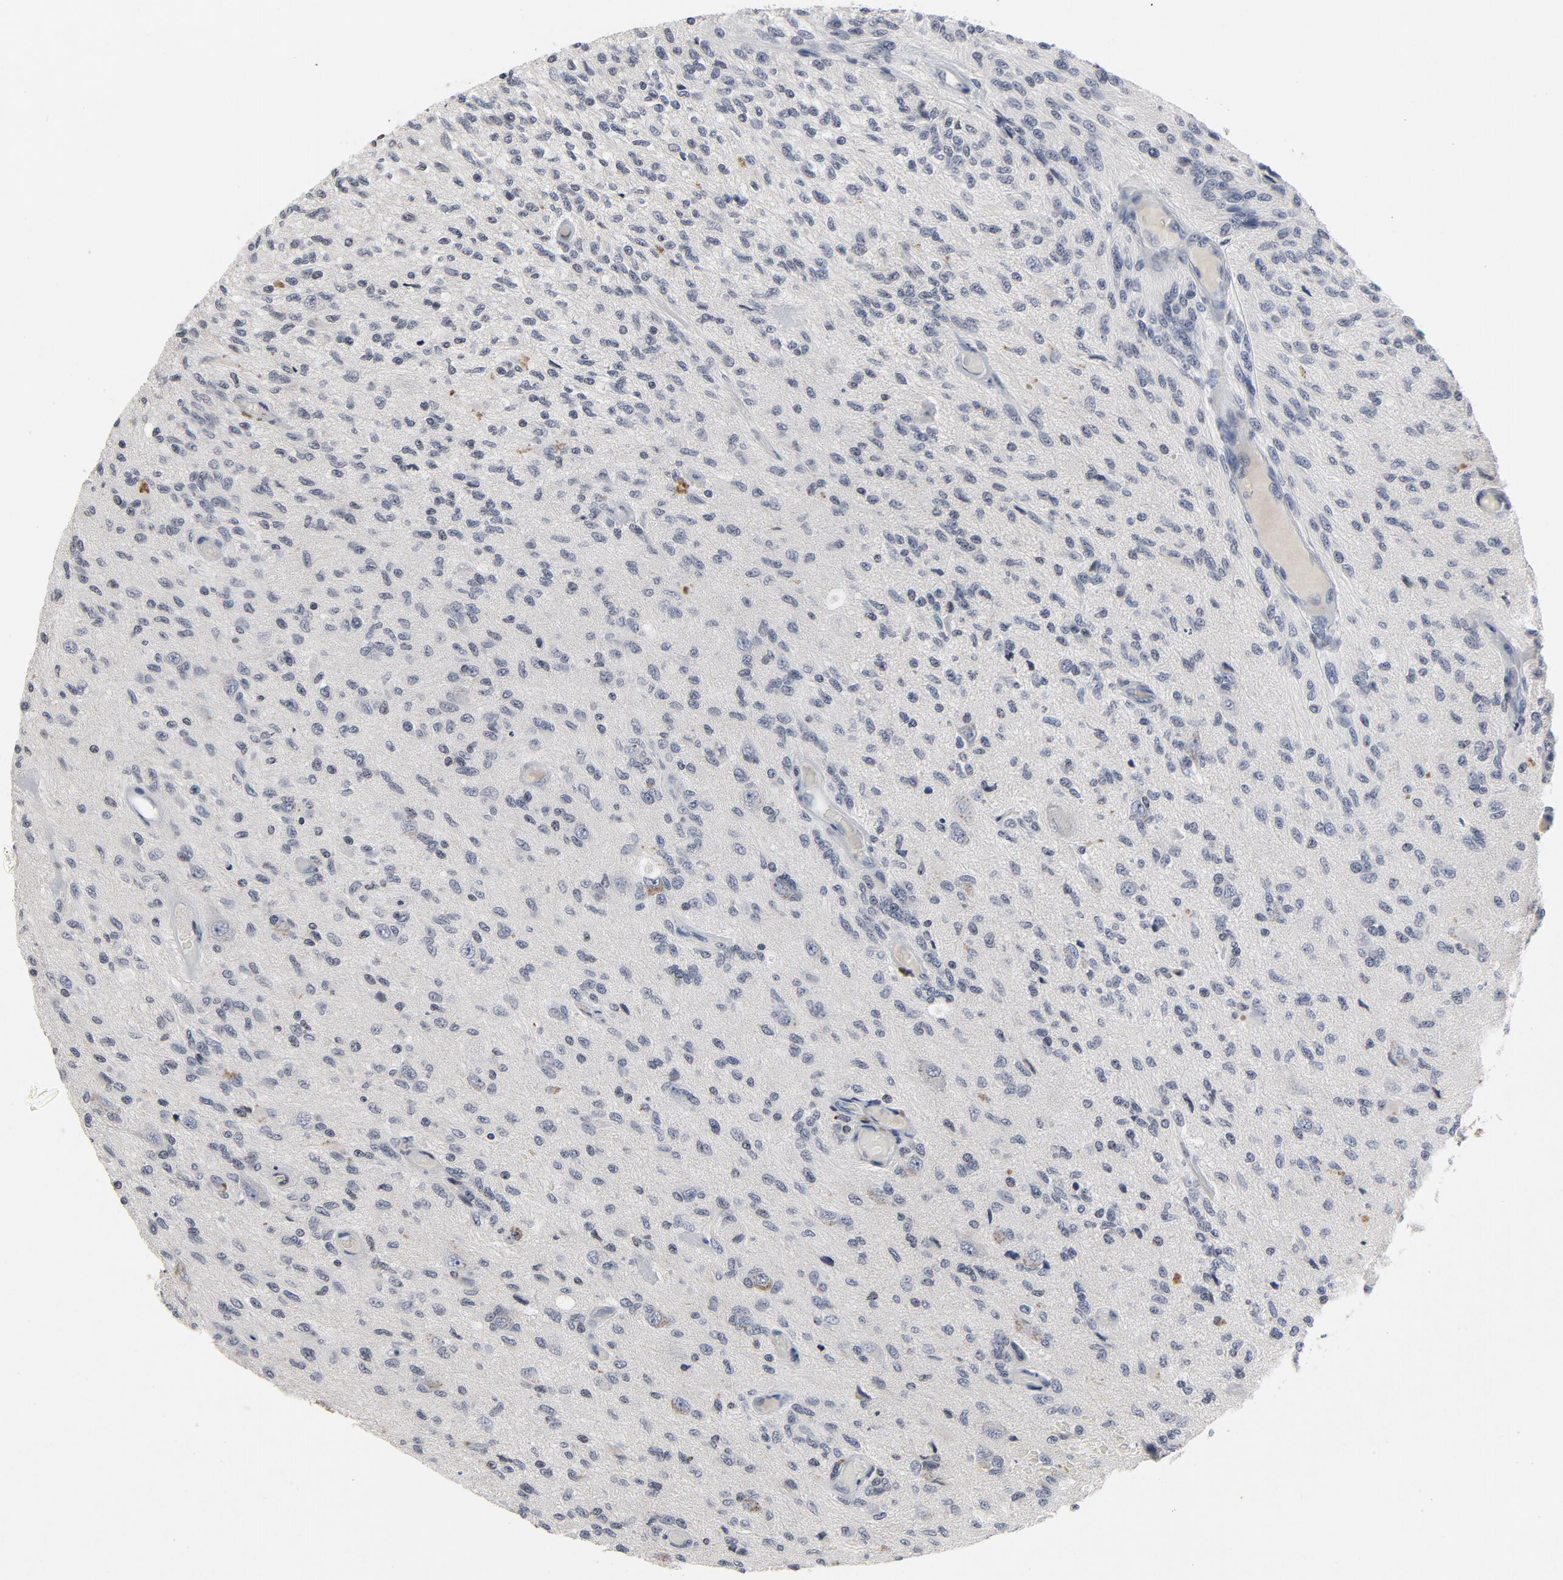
{"staining": {"intensity": "negative", "quantity": "none", "location": "none"}, "tissue": "glioma", "cell_type": "Tumor cells", "image_type": "cancer", "snomed": [{"axis": "morphology", "description": "Normal tissue, NOS"}, {"axis": "morphology", "description": "Glioma, malignant, High grade"}, {"axis": "topography", "description": "Cerebral cortex"}], "caption": "This is an IHC photomicrograph of glioma. There is no staining in tumor cells.", "gene": "TCL1A", "patient": {"sex": "male", "age": 77}}